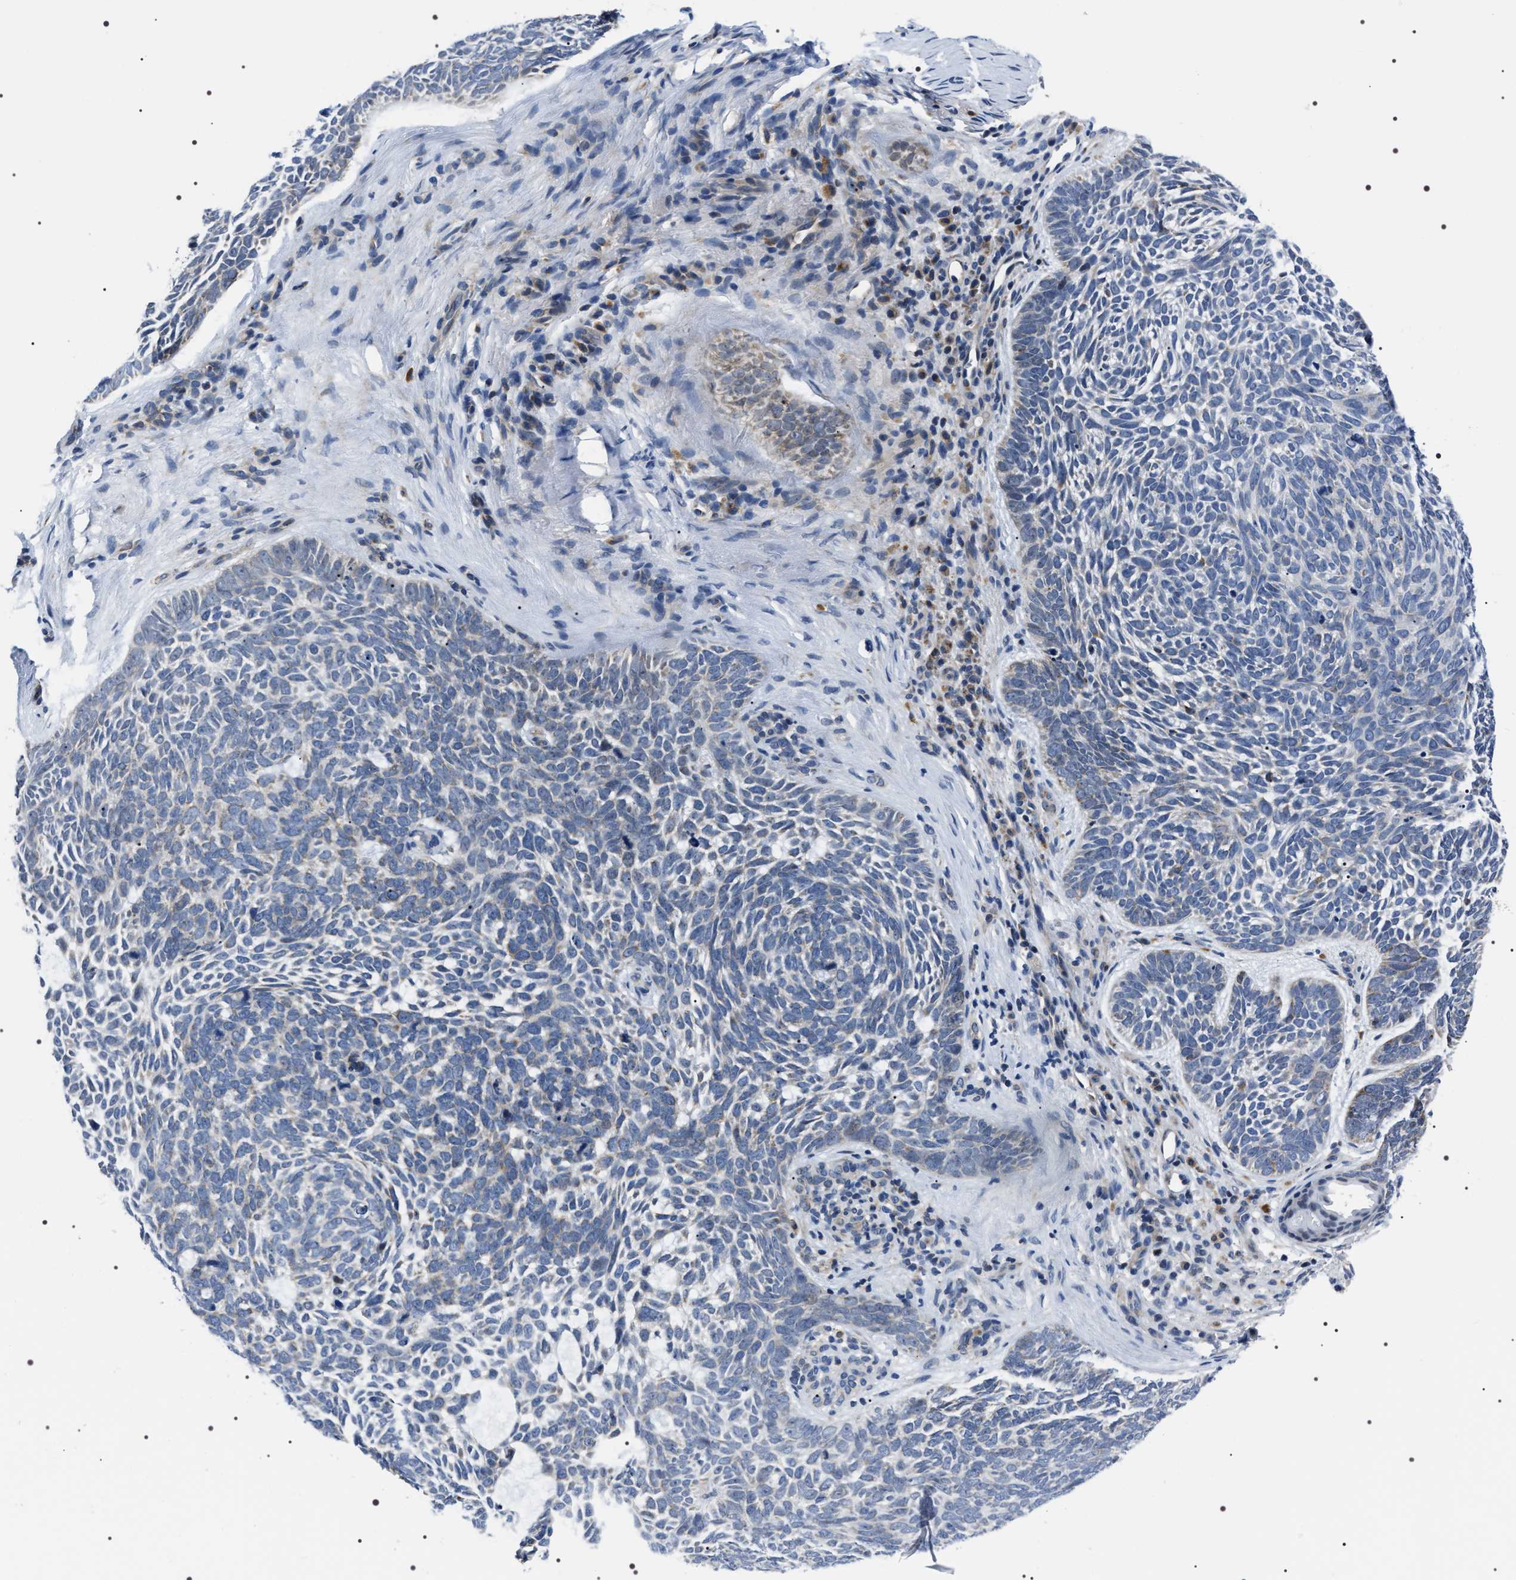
{"staining": {"intensity": "negative", "quantity": "none", "location": "none"}, "tissue": "skin cancer", "cell_type": "Tumor cells", "image_type": "cancer", "snomed": [{"axis": "morphology", "description": "Basal cell carcinoma"}, {"axis": "topography", "description": "Skin"}, {"axis": "topography", "description": "Skin of head"}], "caption": "This is an immunohistochemistry (IHC) photomicrograph of human skin cancer. There is no expression in tumor cells.", "gene": "NTMT1", "patient": {"sex": "female", "age": 85}}